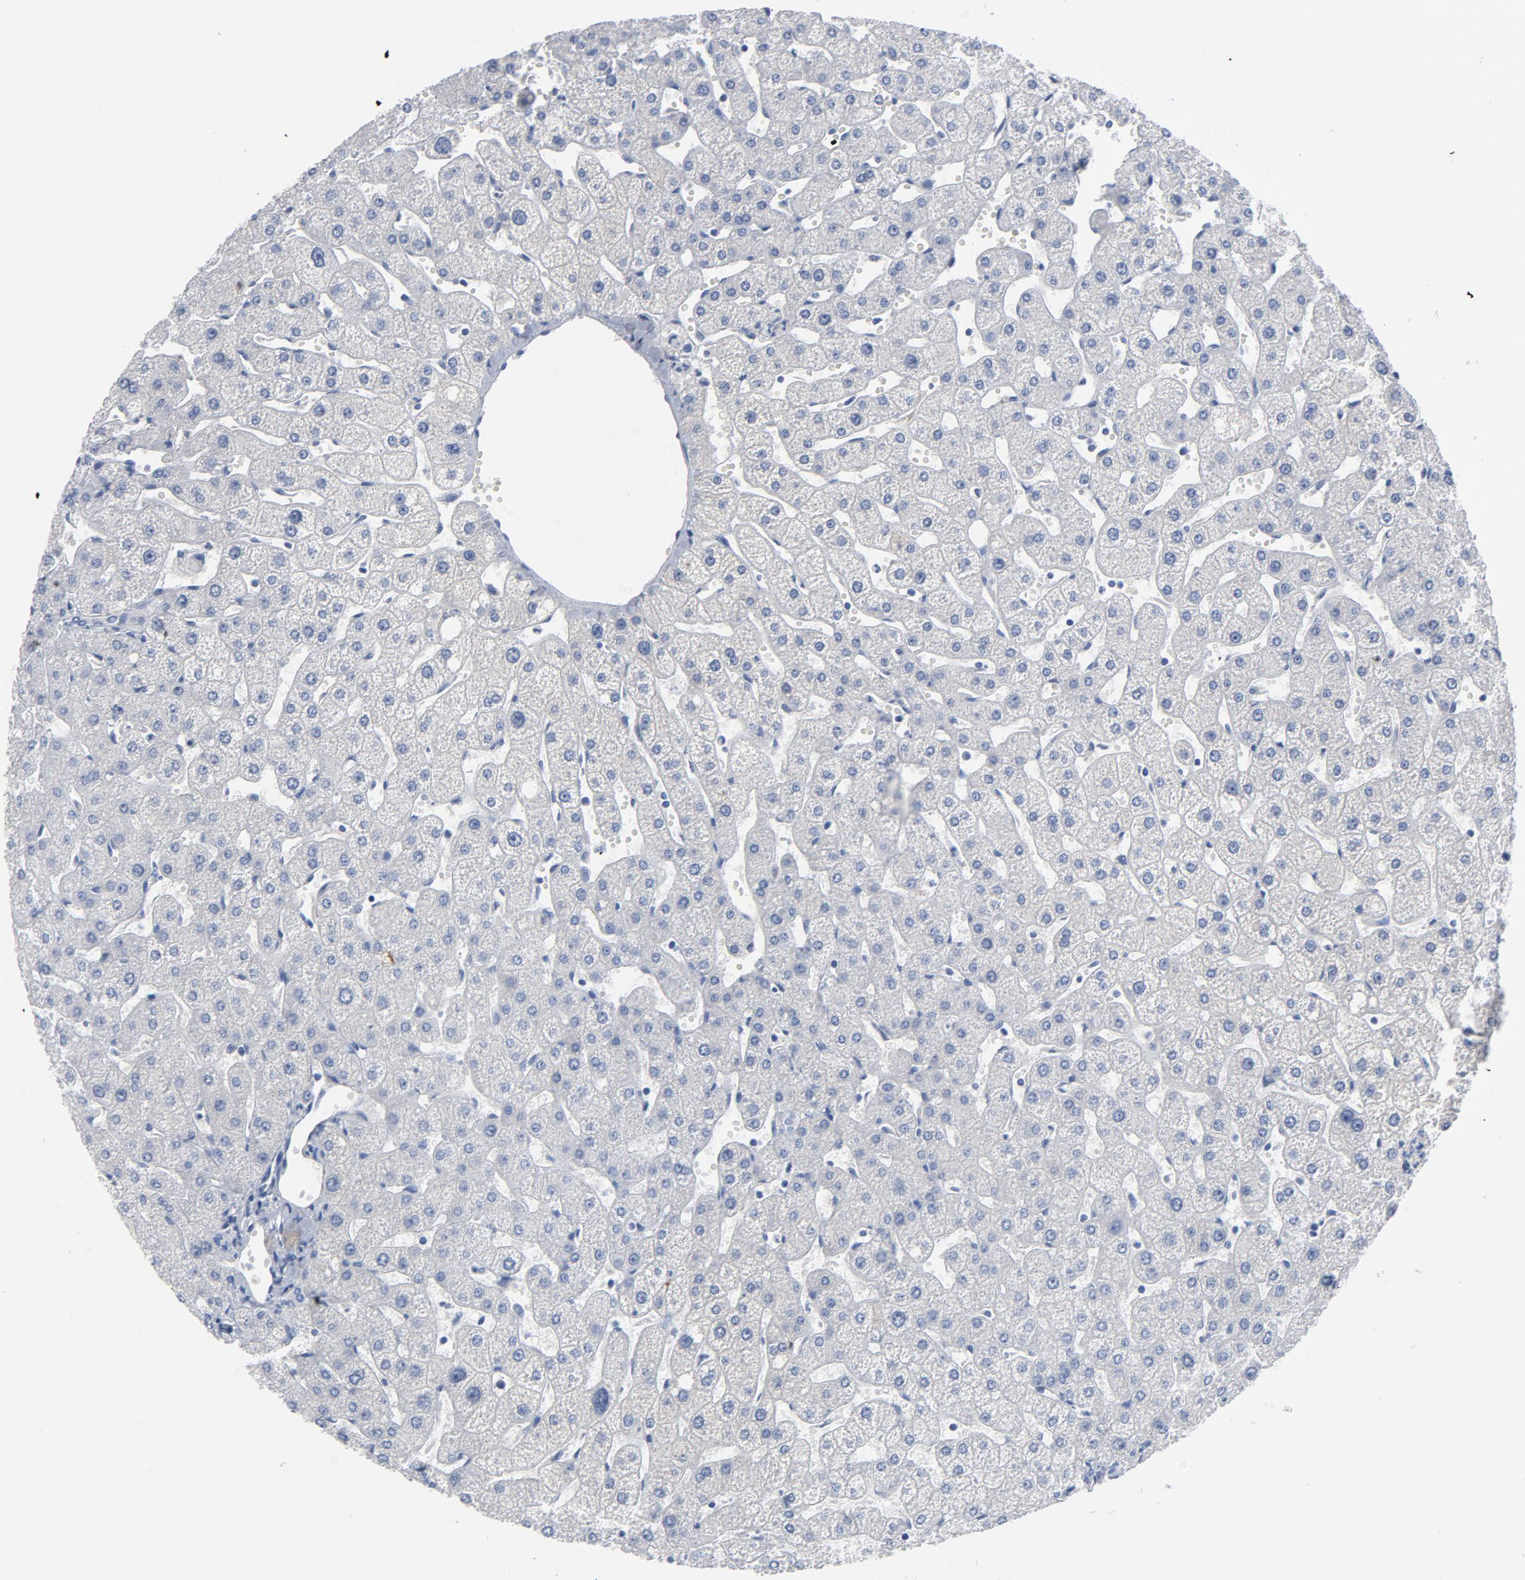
{"staining": {"intensity": "negative", "quantity": "none", "location": "none"}, "tissue": "liver", "cell_type": "Cholangiocytes", "image_type": "normal", "snomed": [{"axis": "morphology", "description": "Normal tissue, NOS"}, {"axis": "topography", "description": "Liver"}], "caption": "The photomicrograph exhibits no staining of cholangiocytes in benign liver. (Stains: DAB IHC with hematoxylin counter stain, Microscopy: brightfield microscopy at high magnification).", "gene": "CDC20", "patient": {"sex": "male", "age": 67}}